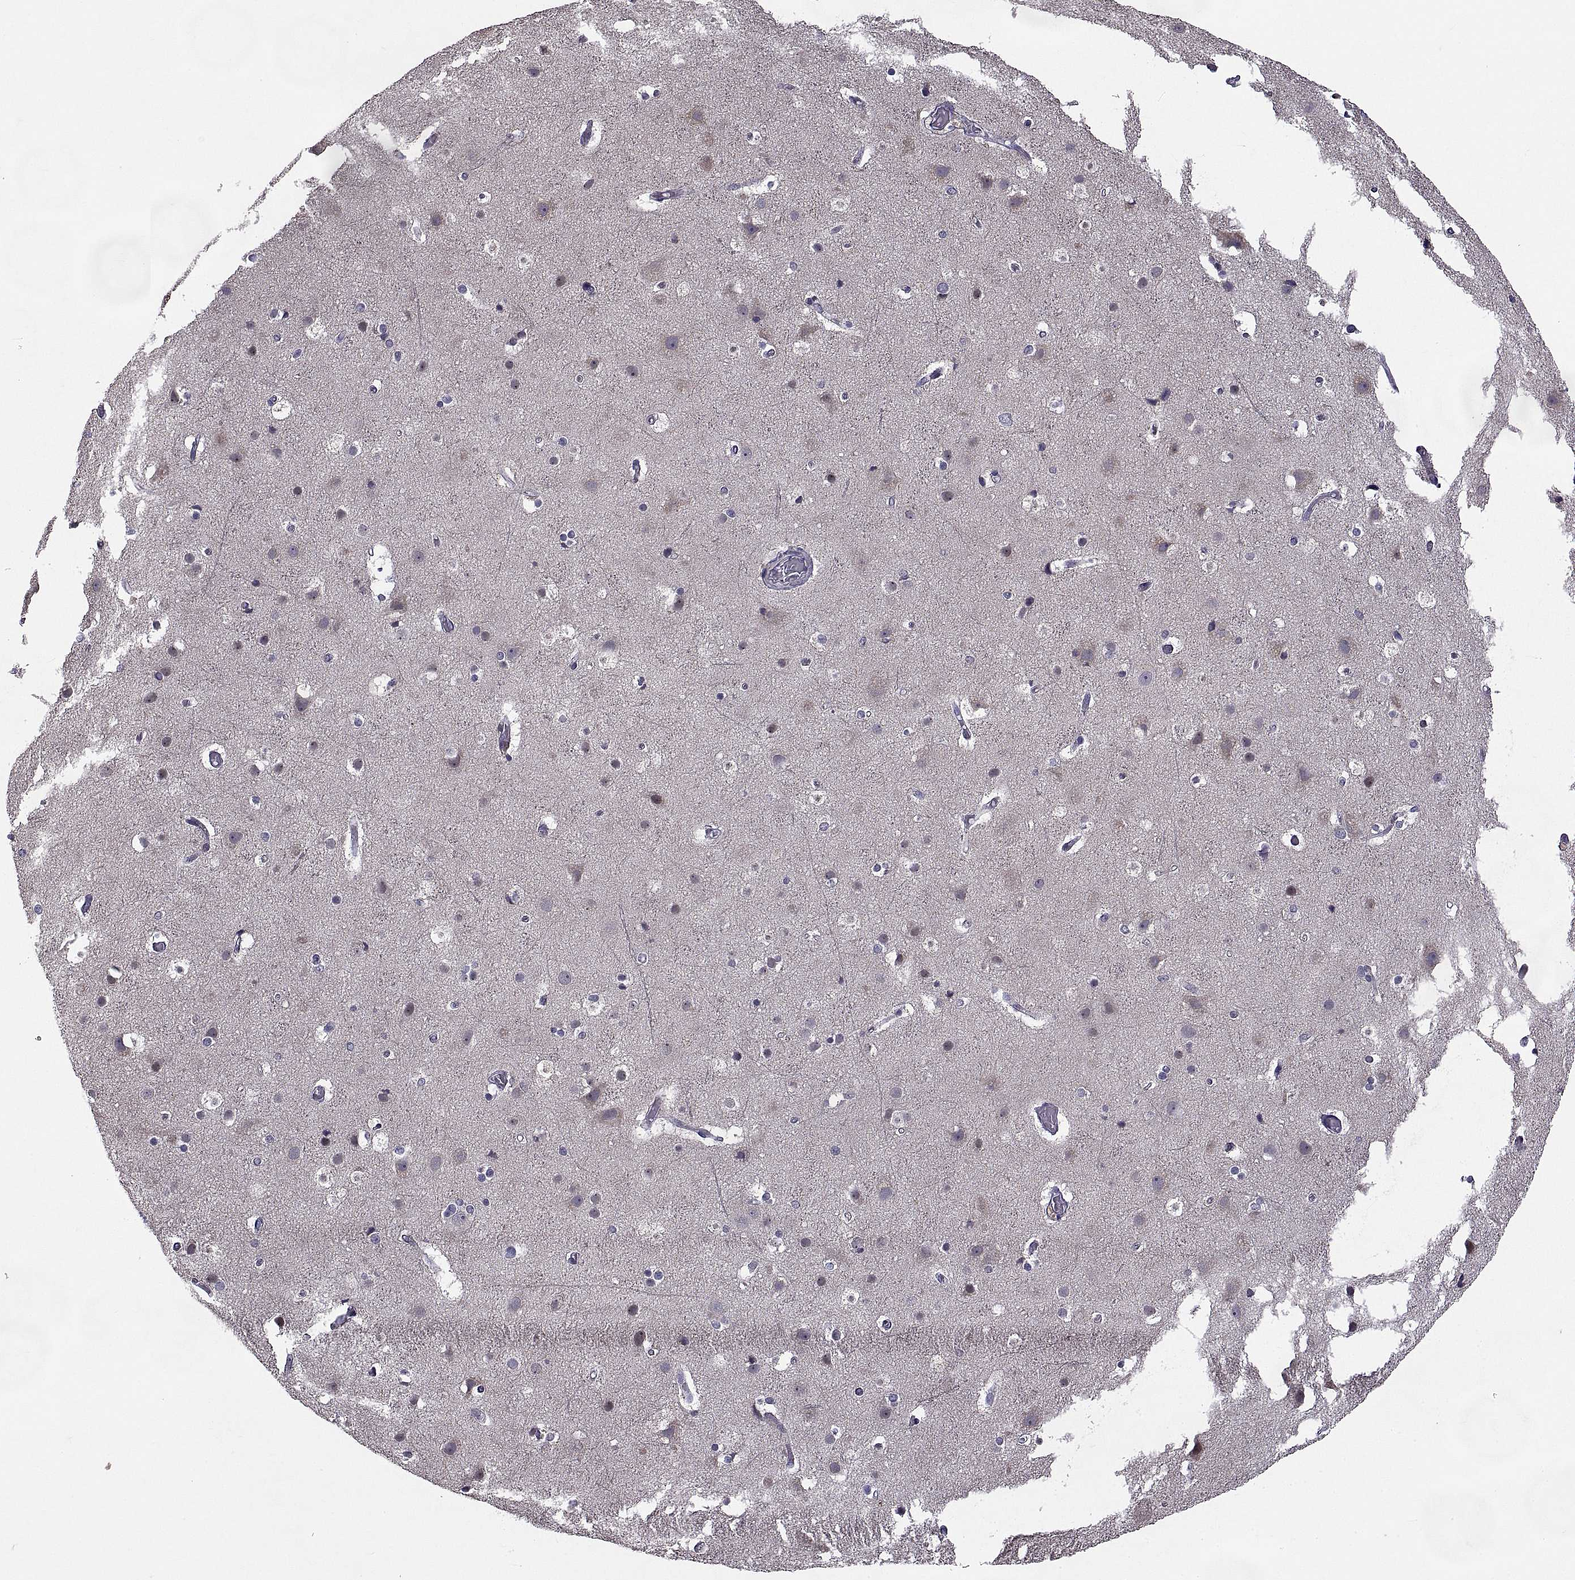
{"staining": {"intensity": "negative", "quantity": "none", "location": "none"}, "tissue": "cerebral cortex", "cell_type": "Endothelial cells", "image_type": "normal", "snomed": [{"axis": "morphology", "description": "Normal tissue, NOS"}, {"axis": "topography", "description": "Cerebral cortex"}], "caption": "DAB (3,3'-diaminobenzidine) immunohistochemical staining of unremarkable cerebral cortex shows no significant positivity in endothelial cells. (DAB (3,3'-diaminobenzidine) IHC visualized using brightfield microscopy, high magnification).", "gene": "NPTX2", "patient": {"sex": "female", "age": 52}}